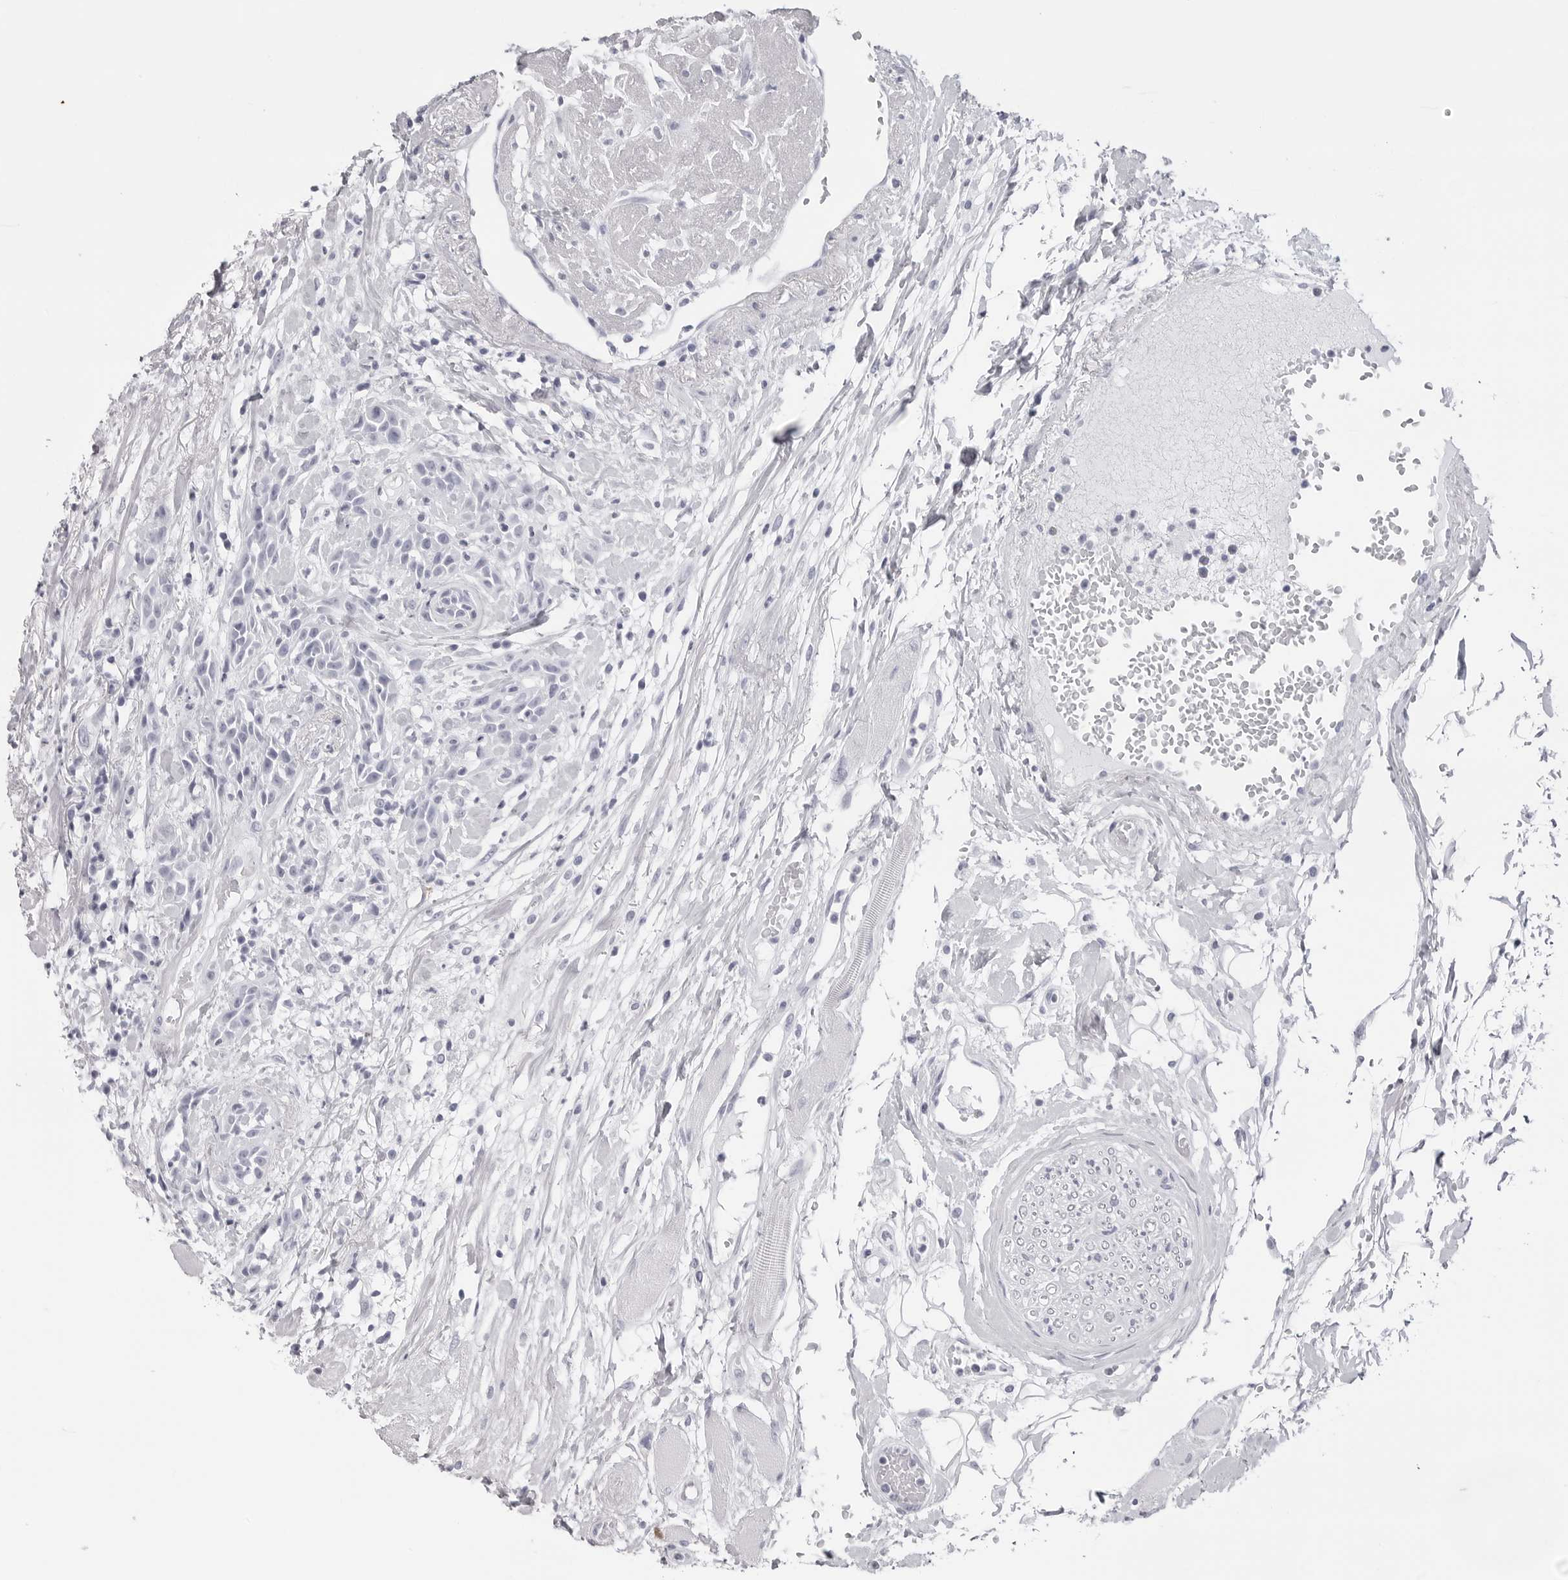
{"staining": {"intensity": "negative", "quantity": "none", "location": "none"}, "tissue": "head and neck cancer", "cell_type": "Tumor cells", "image_type": "cancer", "snomed": [{"axis": "morphology", "description": "Normal tissue, NOS"}, {"axis": "morphology", "description": "Squamous cell carcinoma, NOS"}, {"axis": "topography", "description": "Cartilage tissue"}, {"axis": "topography", "description": "Head-Neck"}], "caption": "Tumor cells show no significant protein expression in head and neck cancer. Brightfield microscopy of immunohistochemistry (IHC) stained with DAB (3,3'-diaminobenzidine) (brown) and hematoxylin (blue), captured at high magnification.", "gene": "CST2", "patient": {"sex": "male", "age": 62}}